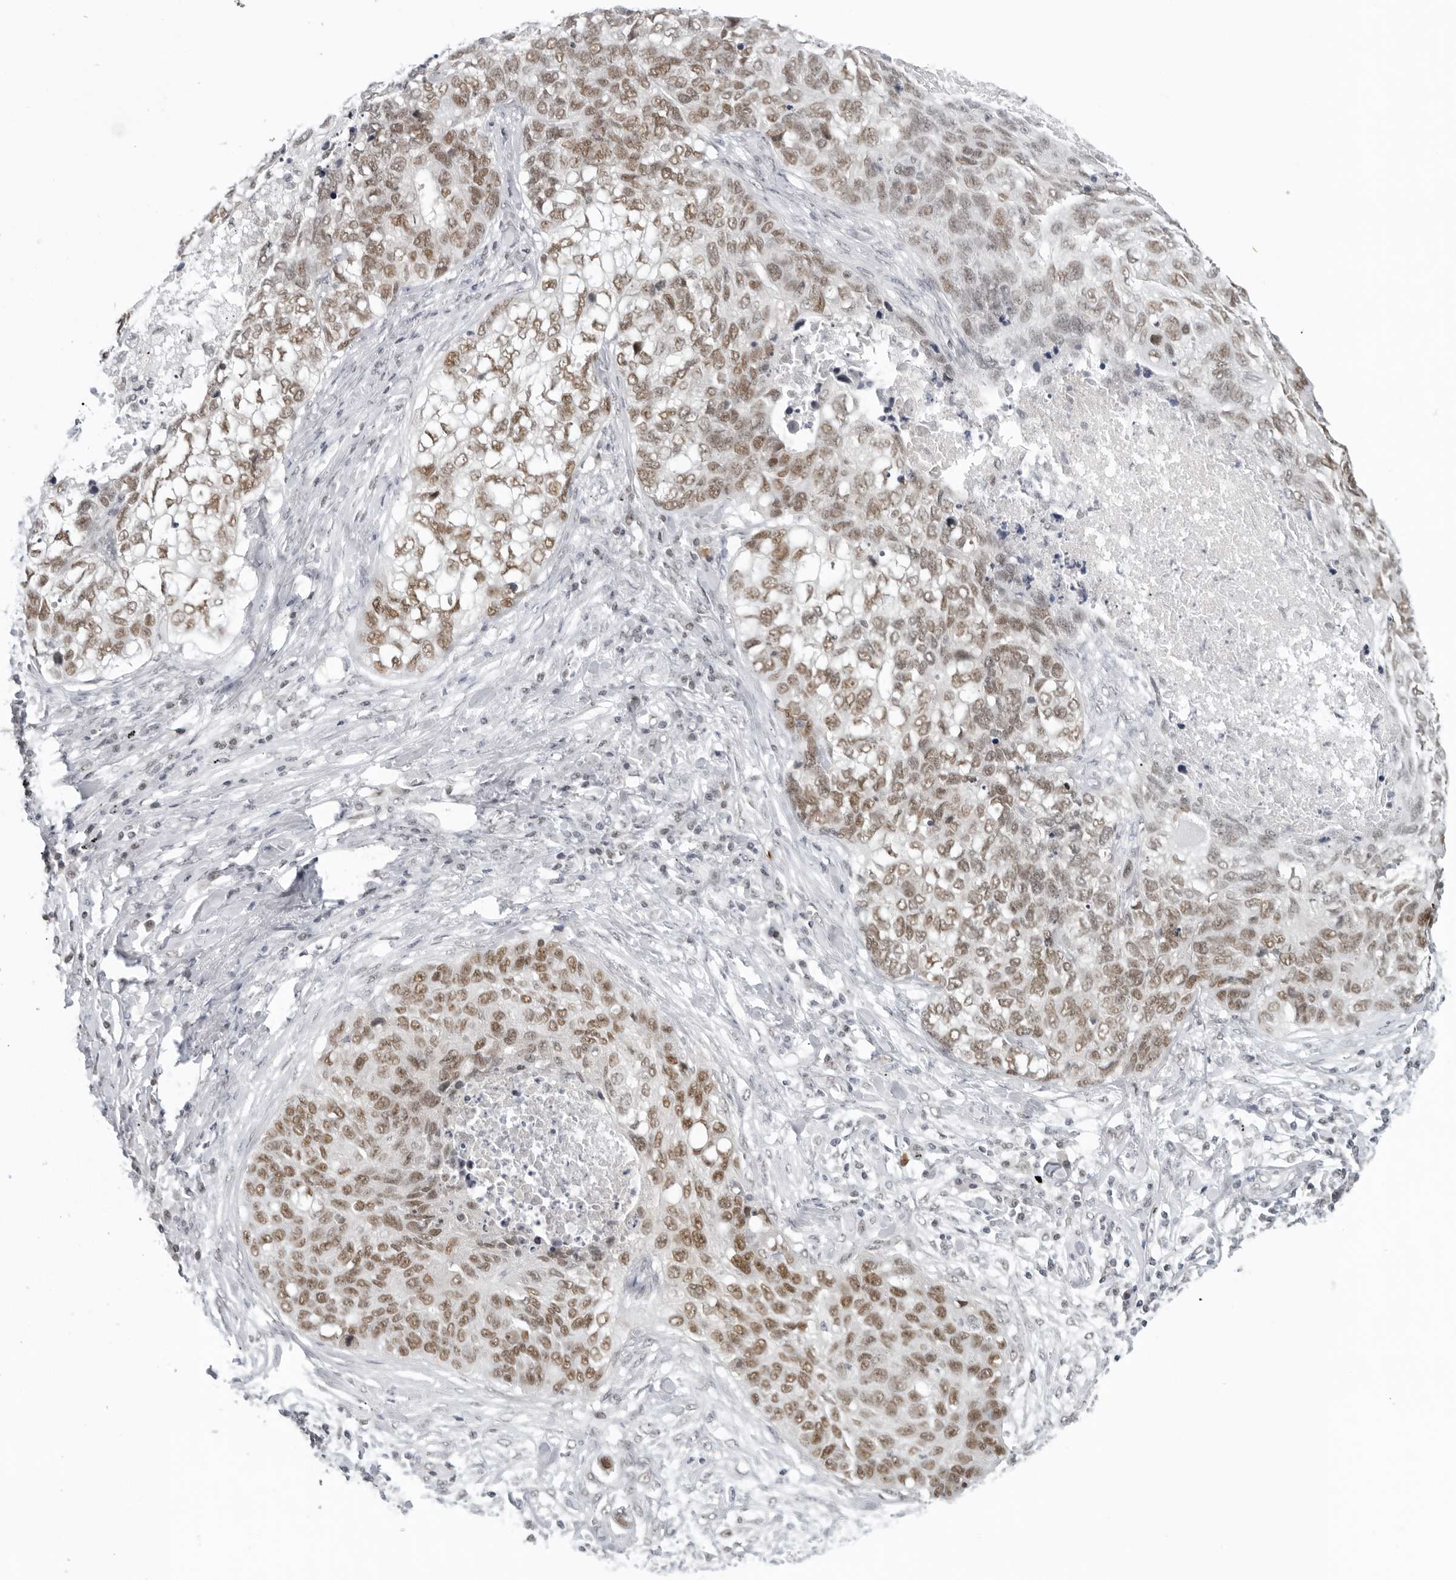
{"staining": {"intensity": "moderate", "quantity": ">75%", "location": "nuclear"}, "tissue": "lung cancer", "cell_type": "Tumor cells", "image_type": "cancer", "snomed": [{"axis": "morphology", "description": "Squamous cell carcinoma, NOS"}, {"axis": "topography", "description": "Lung"}], "caption": "A brown stain labels moderate nuclear staining of a protein in lung cancer tumor cells.", "gene": "FOXK2", "patient": {"sex": "female", "age": 63}}